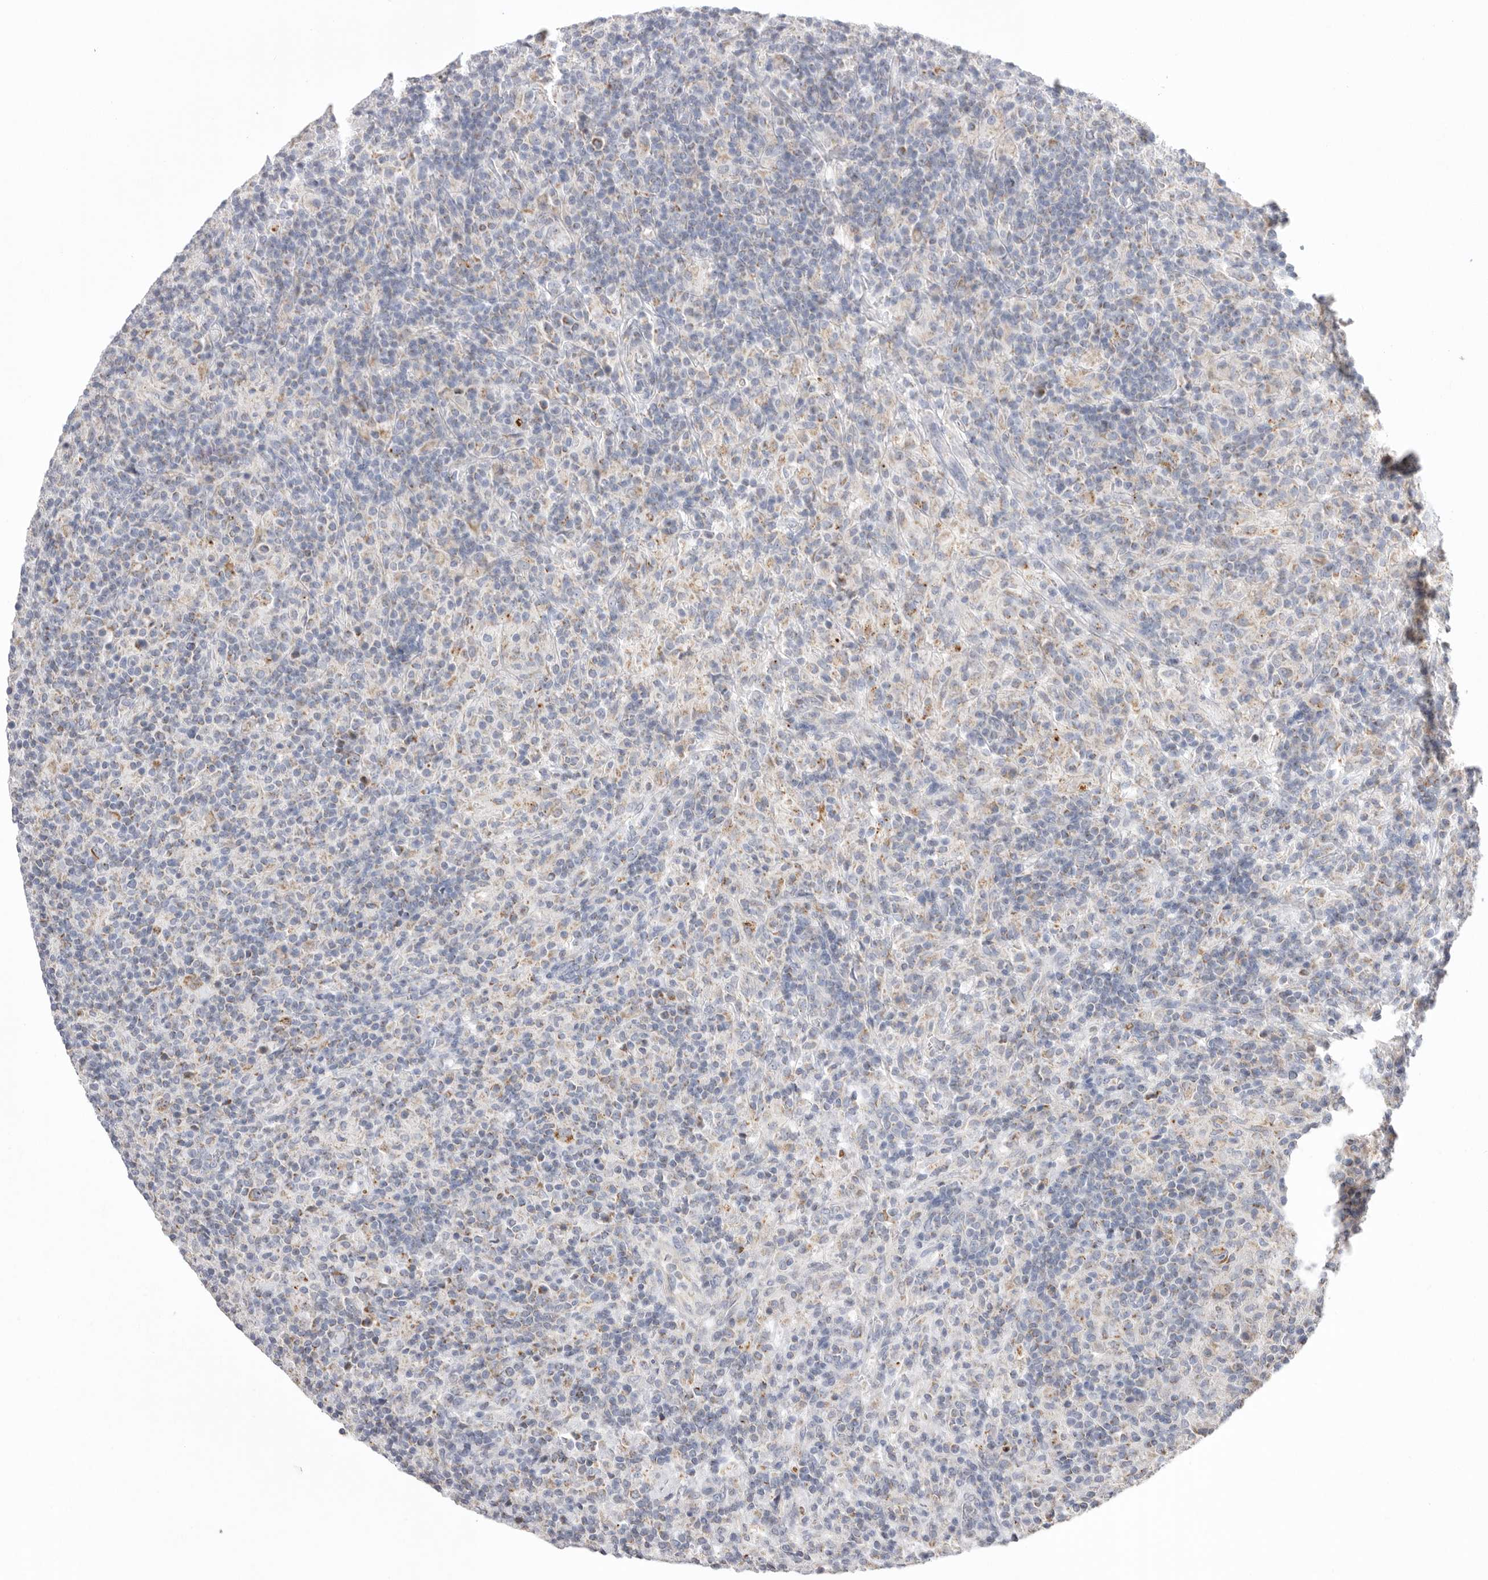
{"staining": {"intensity": "weak", "quantity": "<25%", "location": "cytoplasmic/membranous"}, "tissue": "lymphoma", "cell_type": "Tumor cells", "image_type": "cancer", "snomed": [{"axis": "morphology", "description": "Hodgkin's disease, NOS"}, {"axis": "topography", "description": "Lymph node"}], "caption": "Immunohistochemistry photomicrograph of neoplastic tissue: Hodgkin's disease stained with DAB (3,3'-diaminobenzidine) shows no significant protein expression in tumor cells.", "gene": "VDAC3", "patient": {"sex": "male", "age": 70}}